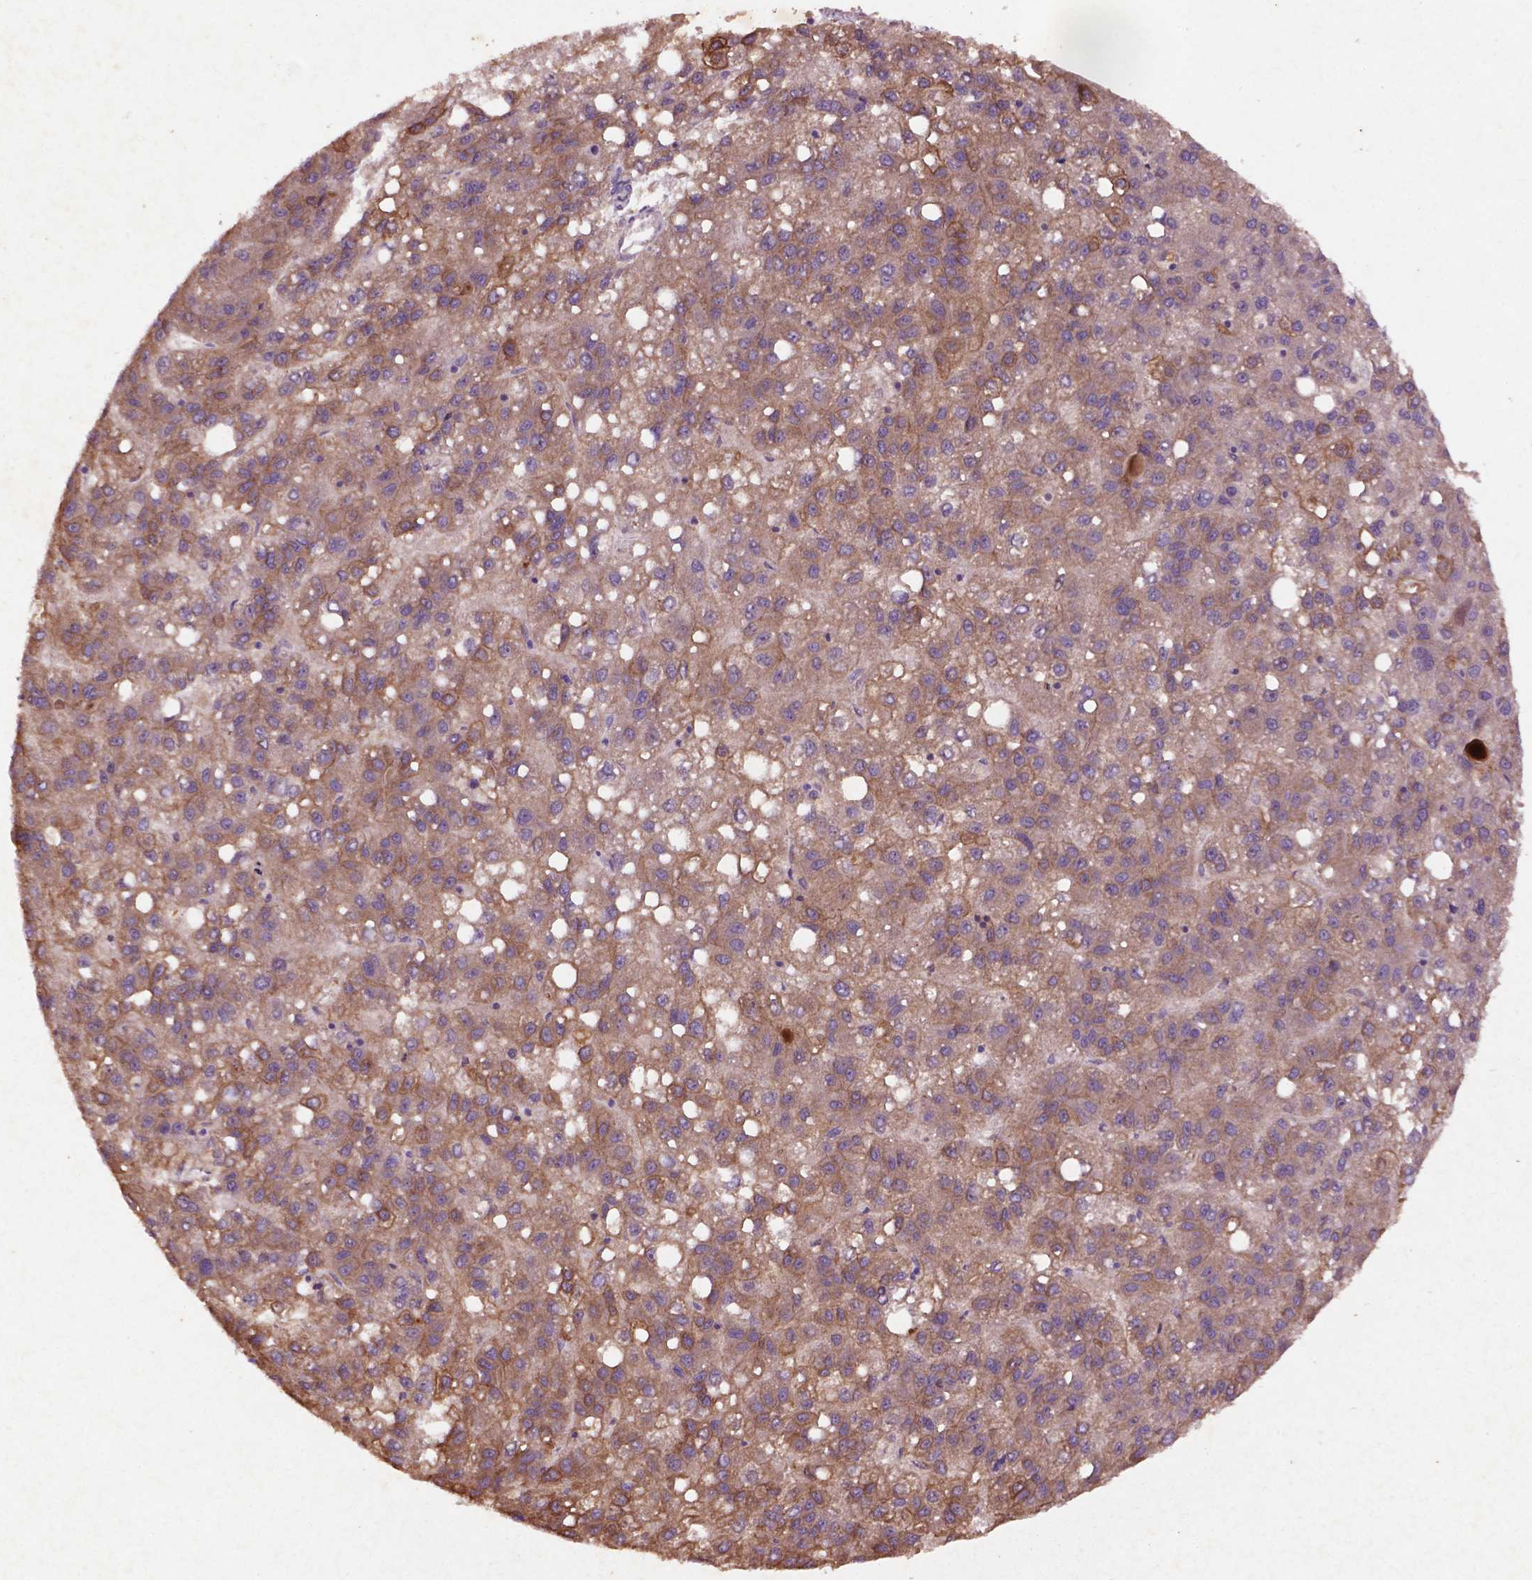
{"staining": {"intensity": "moderate", "quantity": ">75%", "location": "cytoplasmic/membranous"}, "tissue": "liver cancer", "cell_type": "Tumor cells", "image_type": "cancer", "snomed": [{"axis": "morphology", "description": "Carcinoma, Hepatocellular, NOS"}, {"axis": "topography", "description": "Liver"}], "caption": "Moderate cytoplasmic/membranous staining for a protein is seen in about >75% of tumor cells of hepatocellular carcinoma (liver) using immunohistochemistry.", "gene": "COQ2", "patient": {"sex": "female", "age": 82}}